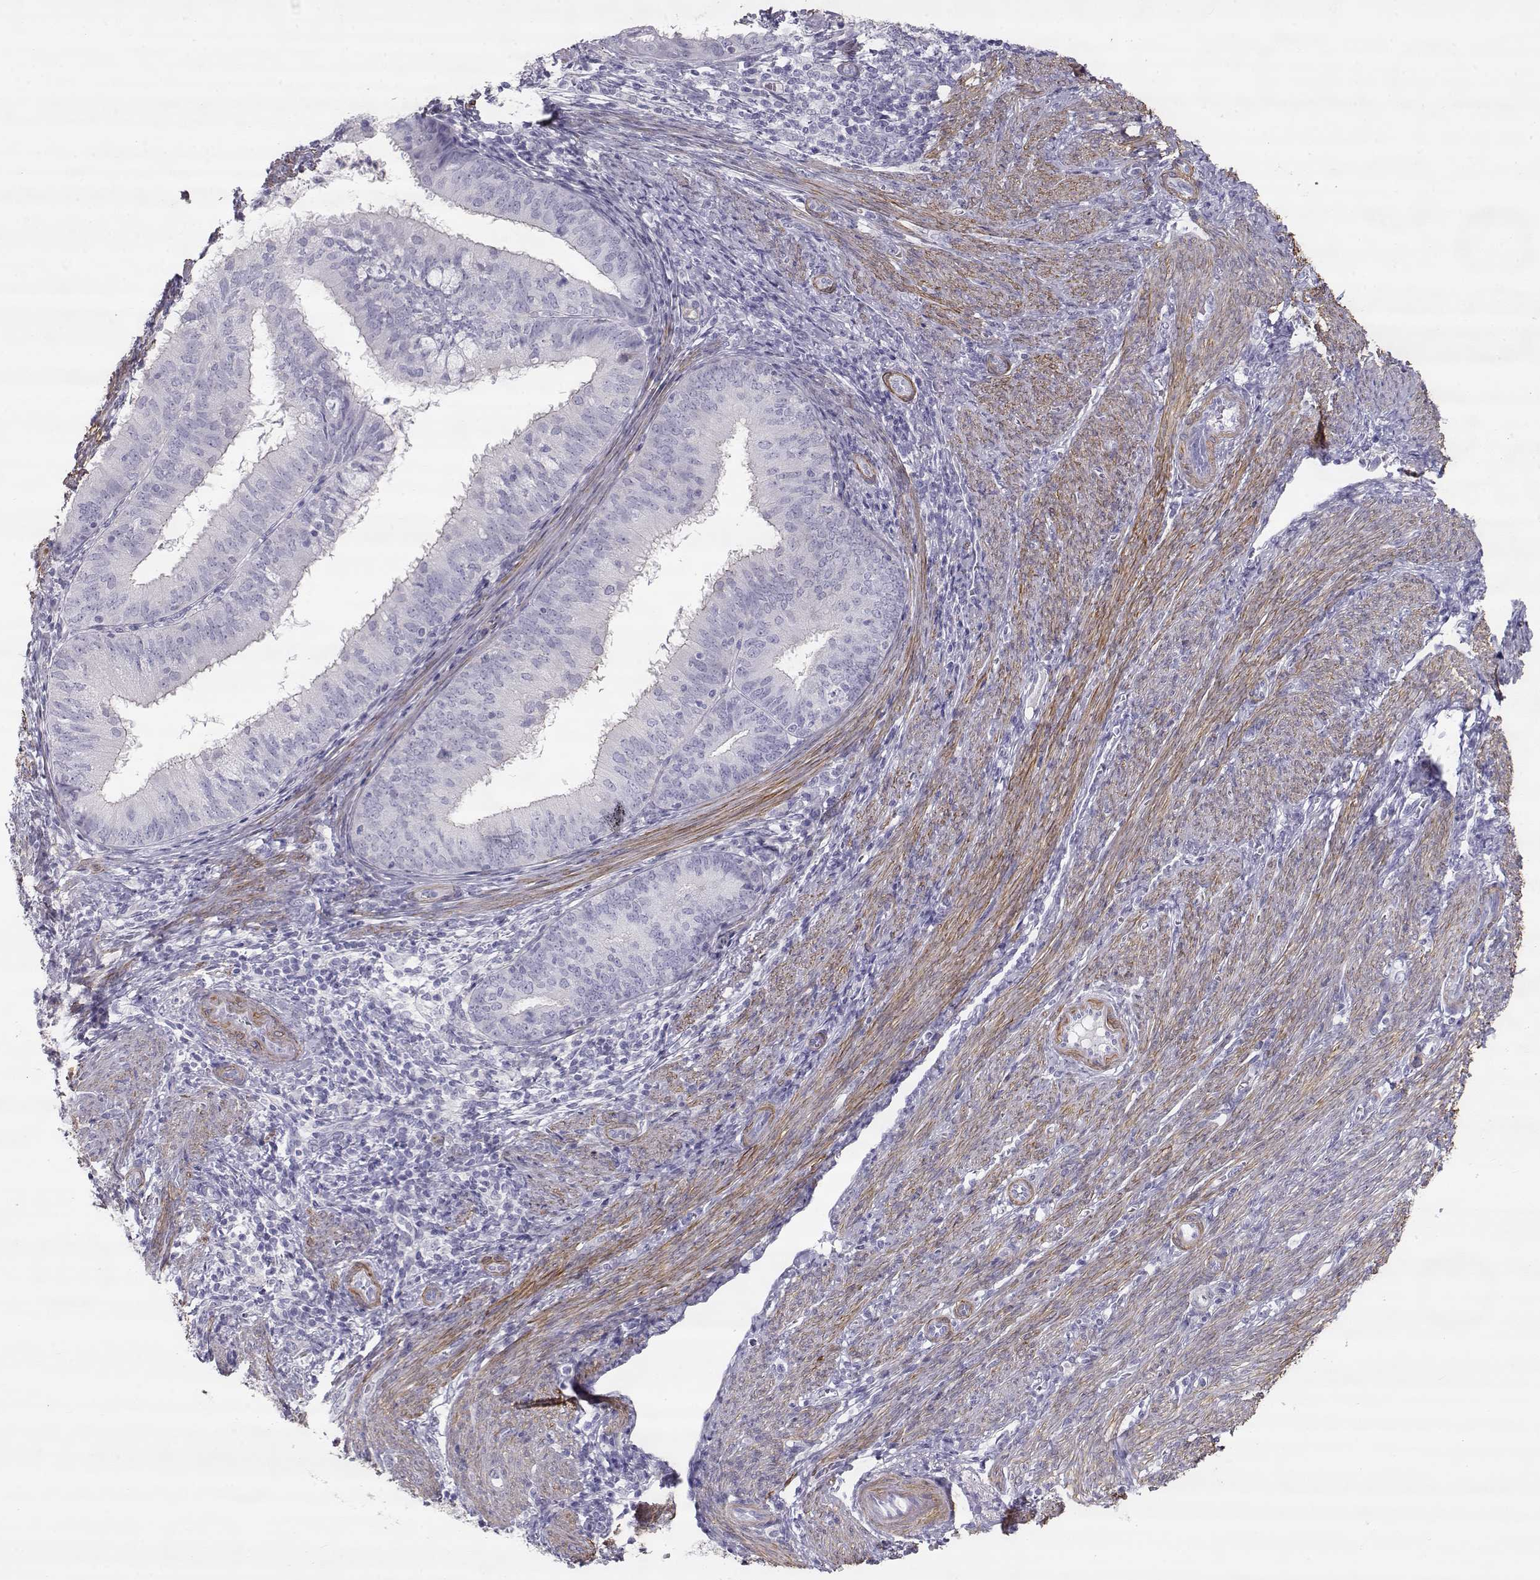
{"staining": {"intensity": "negative", "quantity": "none", "location": "none"}, "tissue": "endometrial cancer", "cell_type": "Tumor cells", "image_type": "cancer", "snomed": [{"axis": "morphology", "description": "Adenocarcinoma, NOS"}, {"axis": "topography", "description": "Endometrium"}], "caption": "This is an immunohistochemistry photomicrograph of human endometrial adenocarcinoma. There is no expression in tumor cells.", "gene": "SLITRK3", "patient": {"sex": "female", "age": 57}}